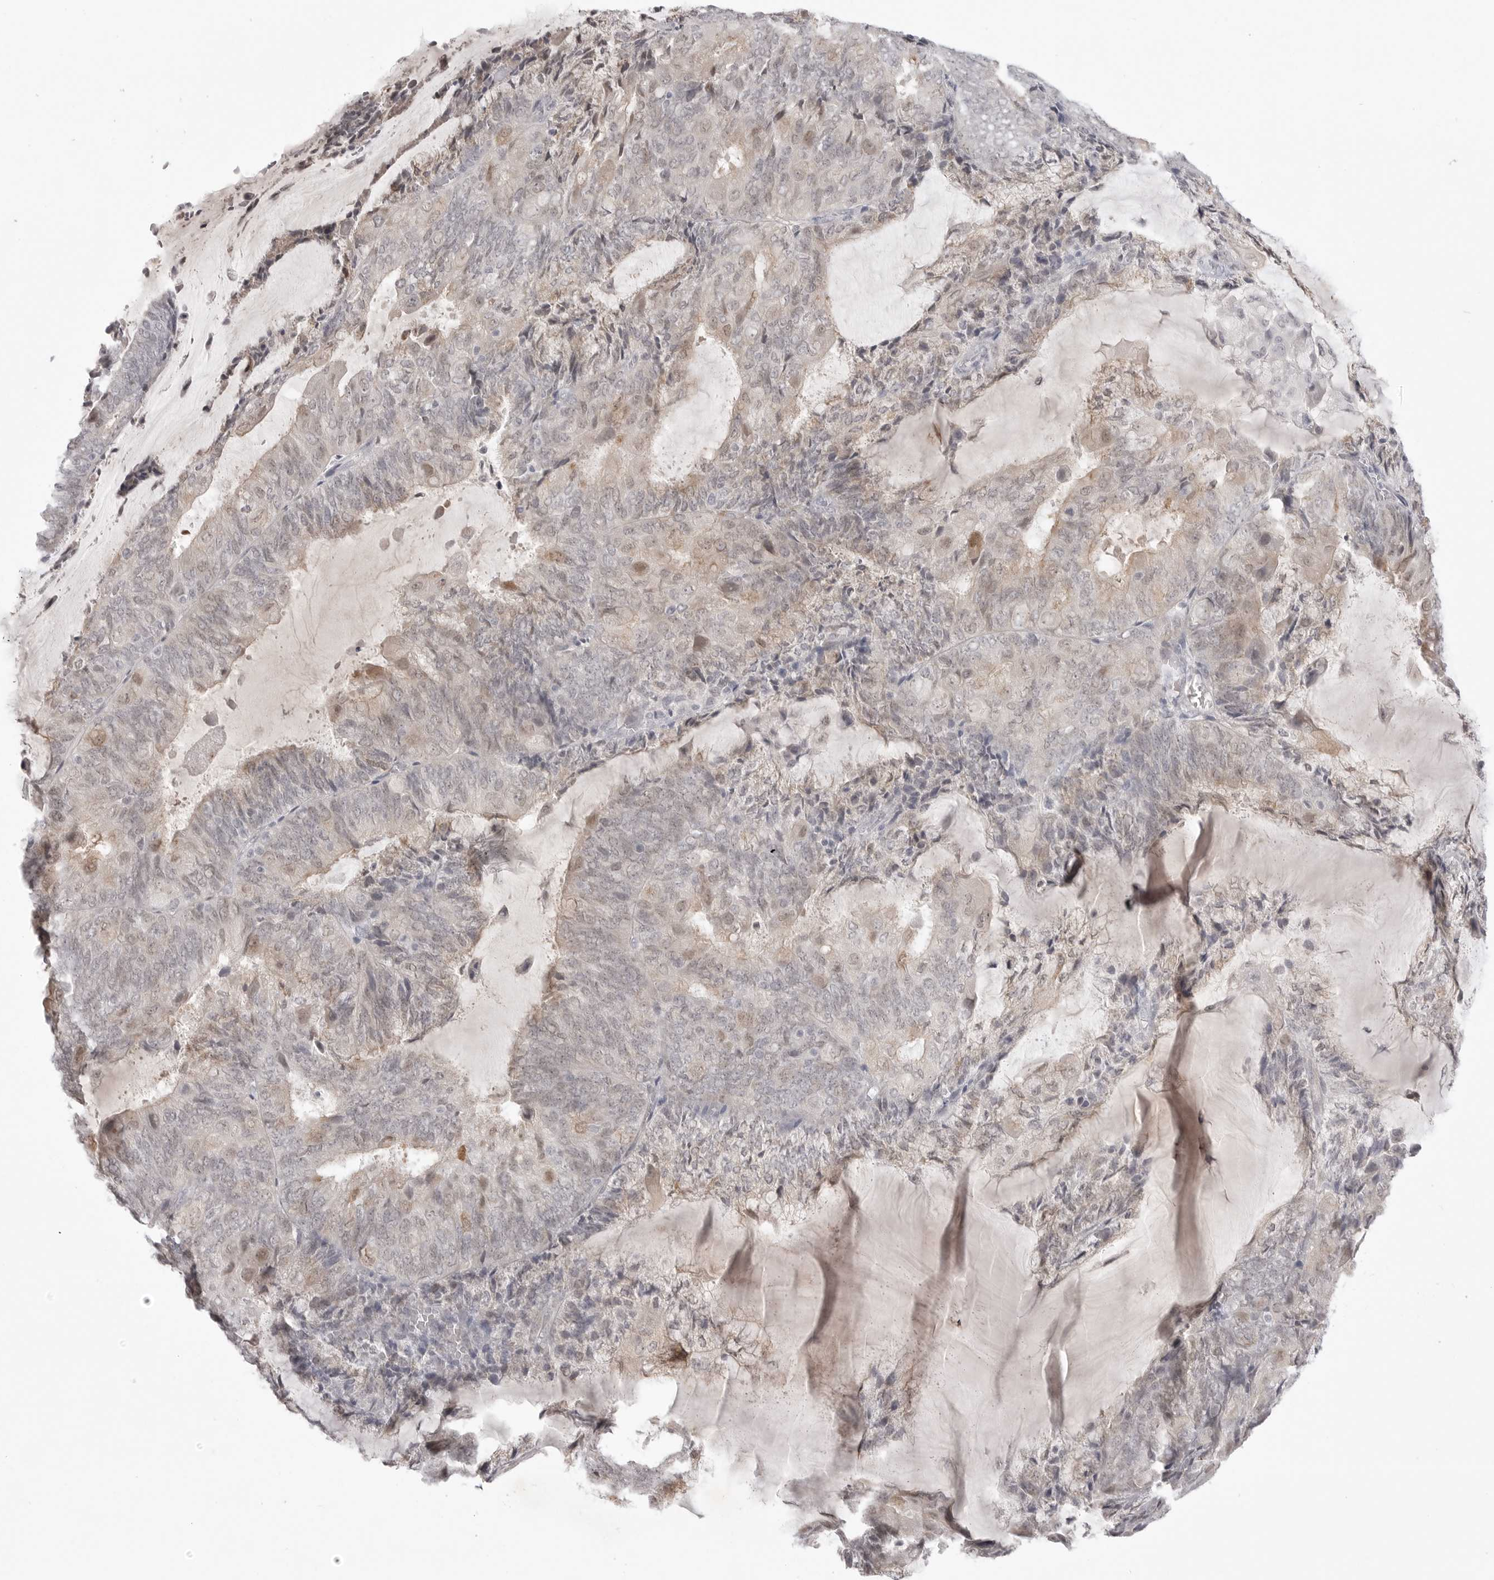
{"staining": {"intensity": "weak", "quantity": "<25%", "location": "cytoplasmic/membranous"}, "tissue": "endometrial cancer", "cell_type": "Tumor cells", "image_type": "cancer", "snomed": [{"axis": "morphology", "description": "Adenocarcinoma, NOS"}, {"axis": "topography", "description": "Endometrium"}], "caption": "Tumor cells show no significant protein expression in endometrial cancer (adenocarcinoma). (DAB IHC visualized using brightfield microscopy, high magnification).", "gene": "TCTN3", "patient": {"sex": "female", "age": 81}}